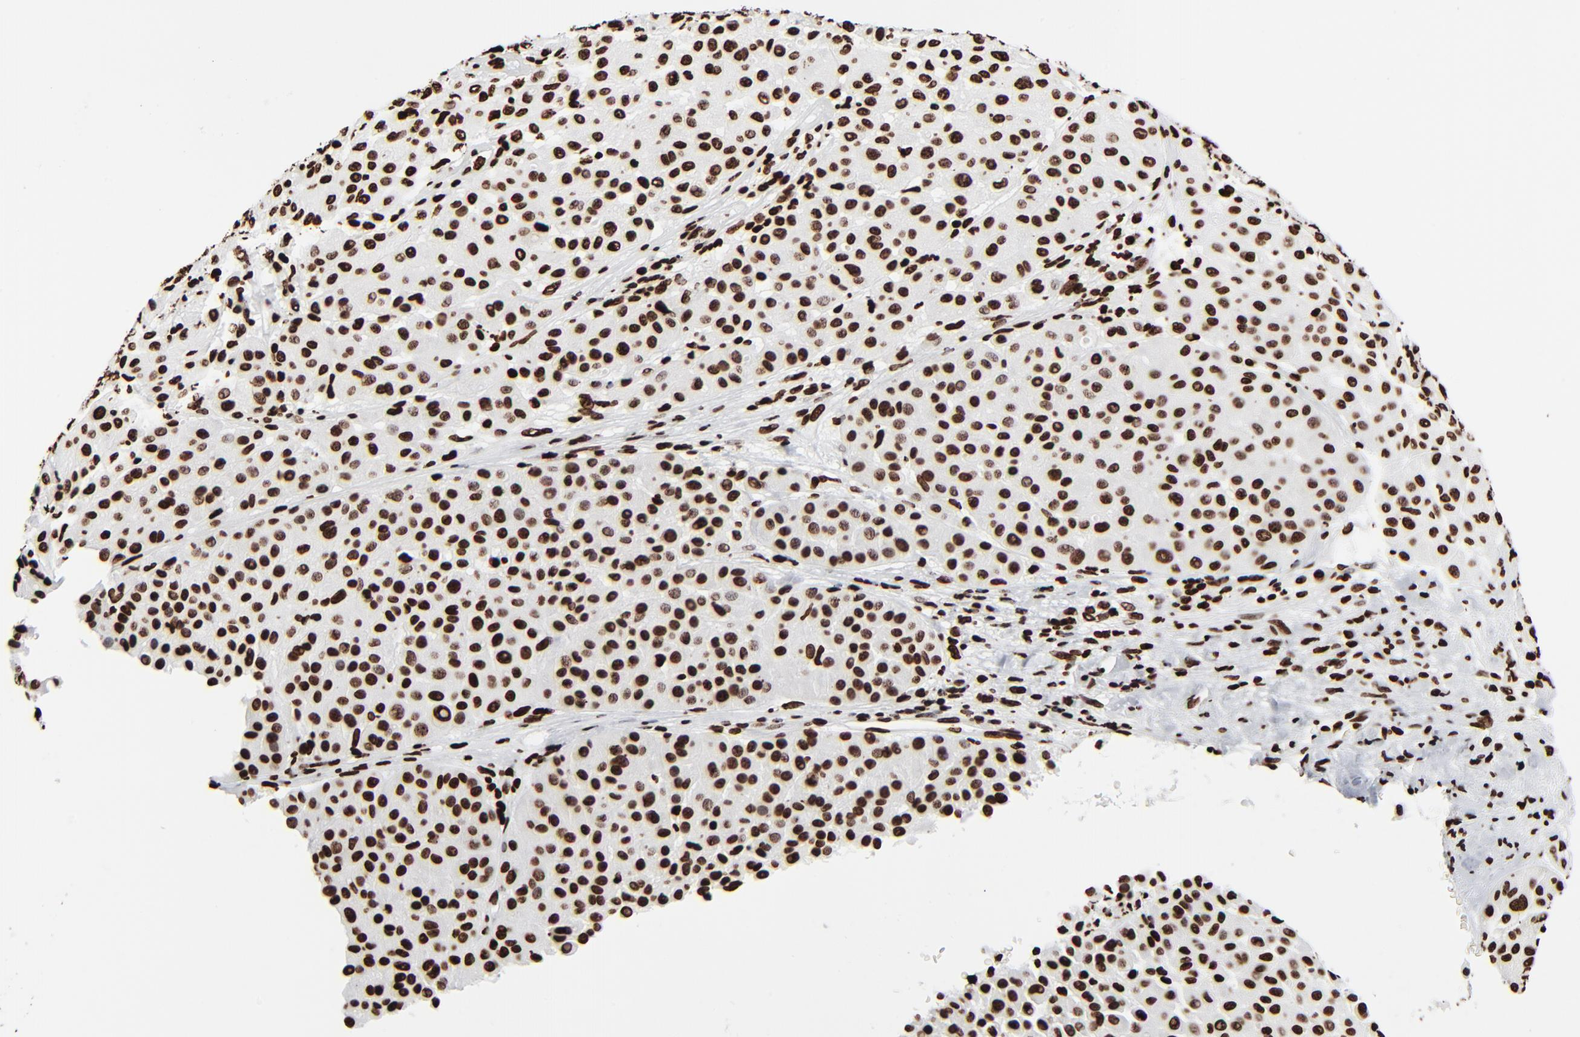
{"staining": {"intensity": "strong", "quantity": ">75%", "location": "nuclear"}, "tissue": "melanoma", "cell_type": "Tumor cells", "image_type": "cancer", "snomed": [{"axis": "morphology", "description": "Normal tissue, NOS"}, {"axis": "morphology", "description": "Malignant melanoma, Metastatic site"}, {"axis": "topography", "description": "Skin"}], "caption": "A high-resolution photomicrograph shows immunohistochemistry (IHC) staining of malignant melanoma (metastatic site), which shows strong nuclear expression in about >75% of tumor cells.", "gene": "H3-4", "patient": {"sex": "male", "age": 41}}